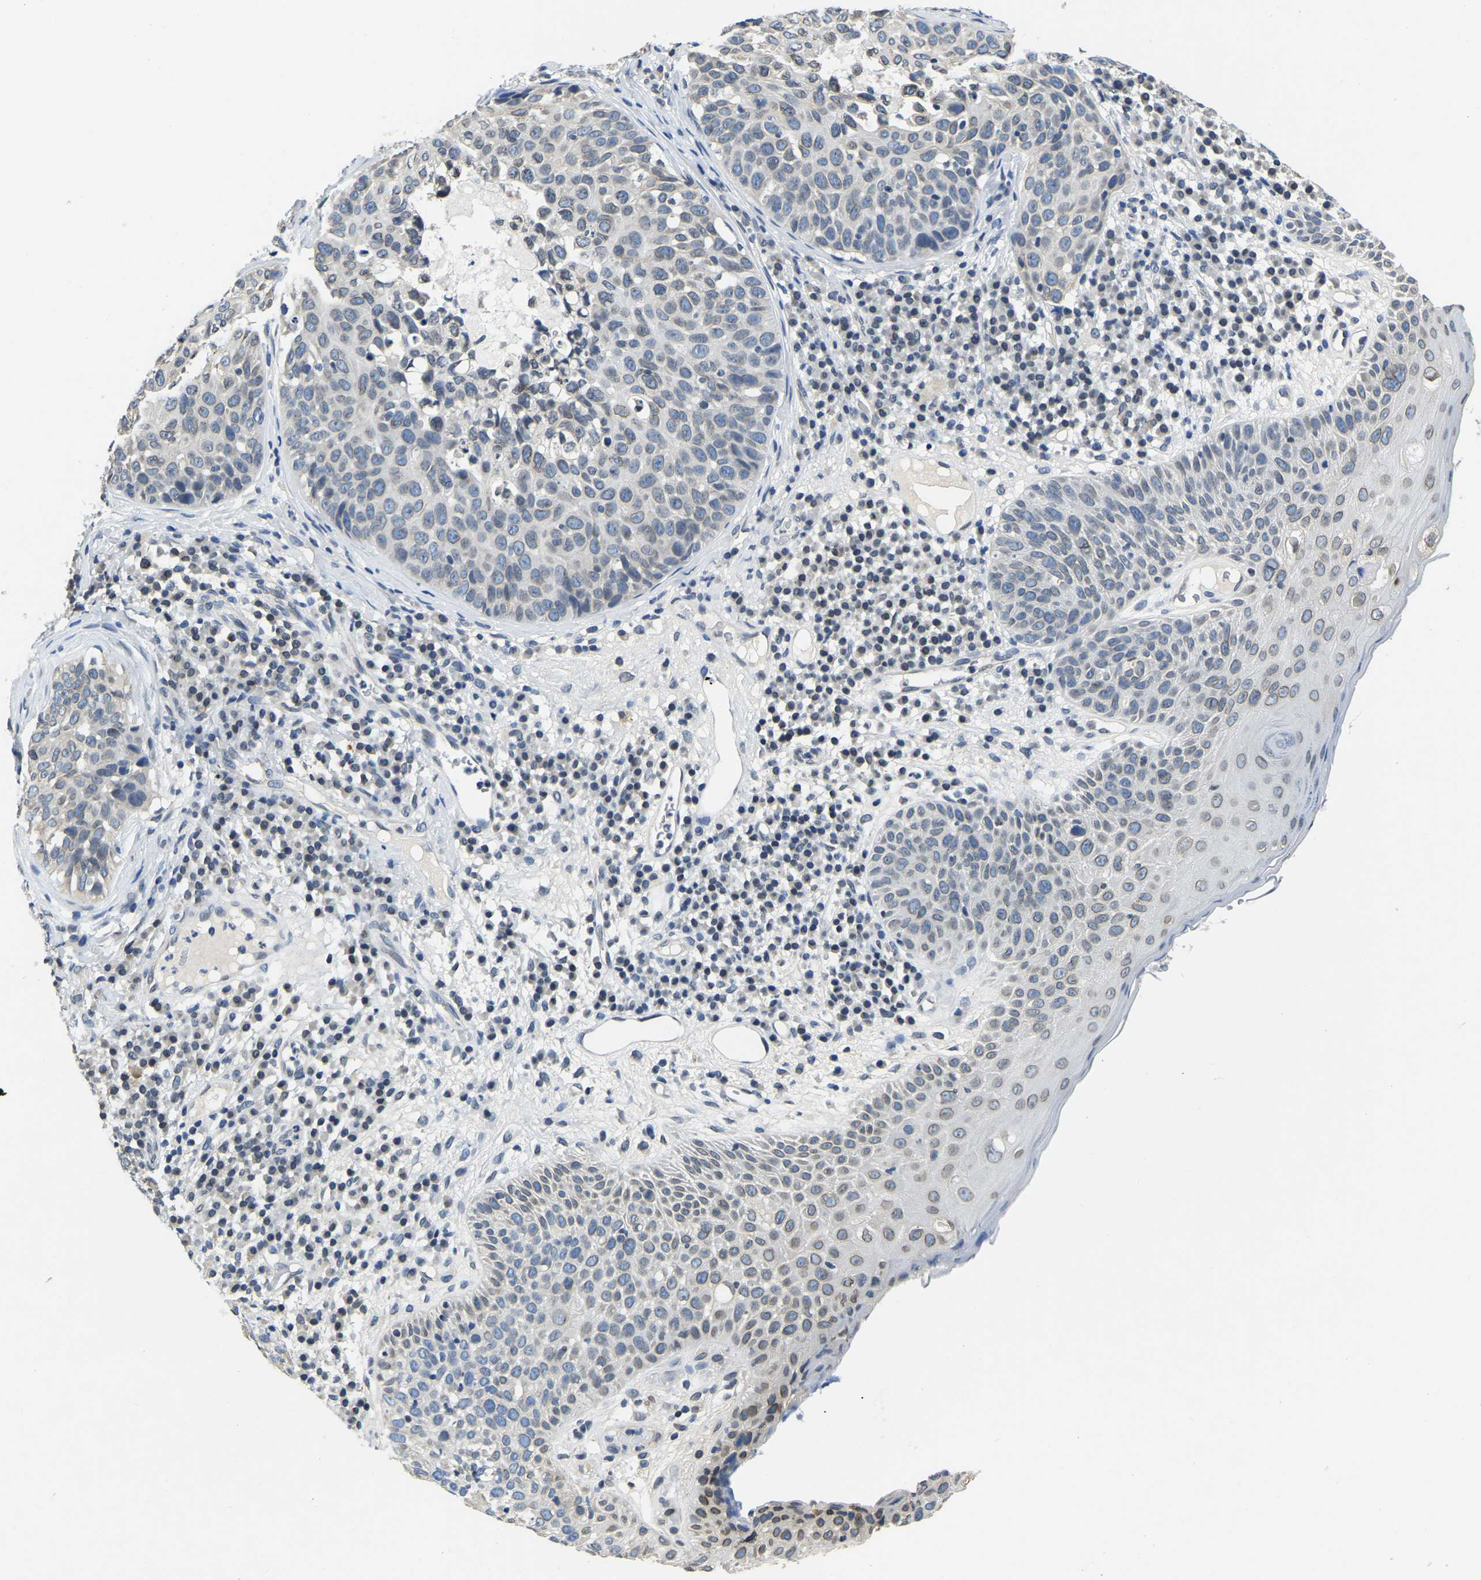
{"staining": {"intensity": "weak", "quantity": "<25%", "location": "cytoplasmic/membranous,nuclear"}, "tissue": "skin cancer", "cell_type": "Tumor cells", "image_type": "cancer", "snomed": [{"axis": "morphology", "description": "Squamous cell carcinoma in situ, NOS"}, {"axis": "morphology", "description": "Squamous cell carcinoma, NOS"}, {"axis": "topography", "description": "Skin"}], "caption": "This is a photomicrograph of IHC staining of skin cancer, which shows no staining in tumor cells. Nuclei are stained in blue.", "gene": "RANBP2", "patient": {"sex": "male", "age": 93}}